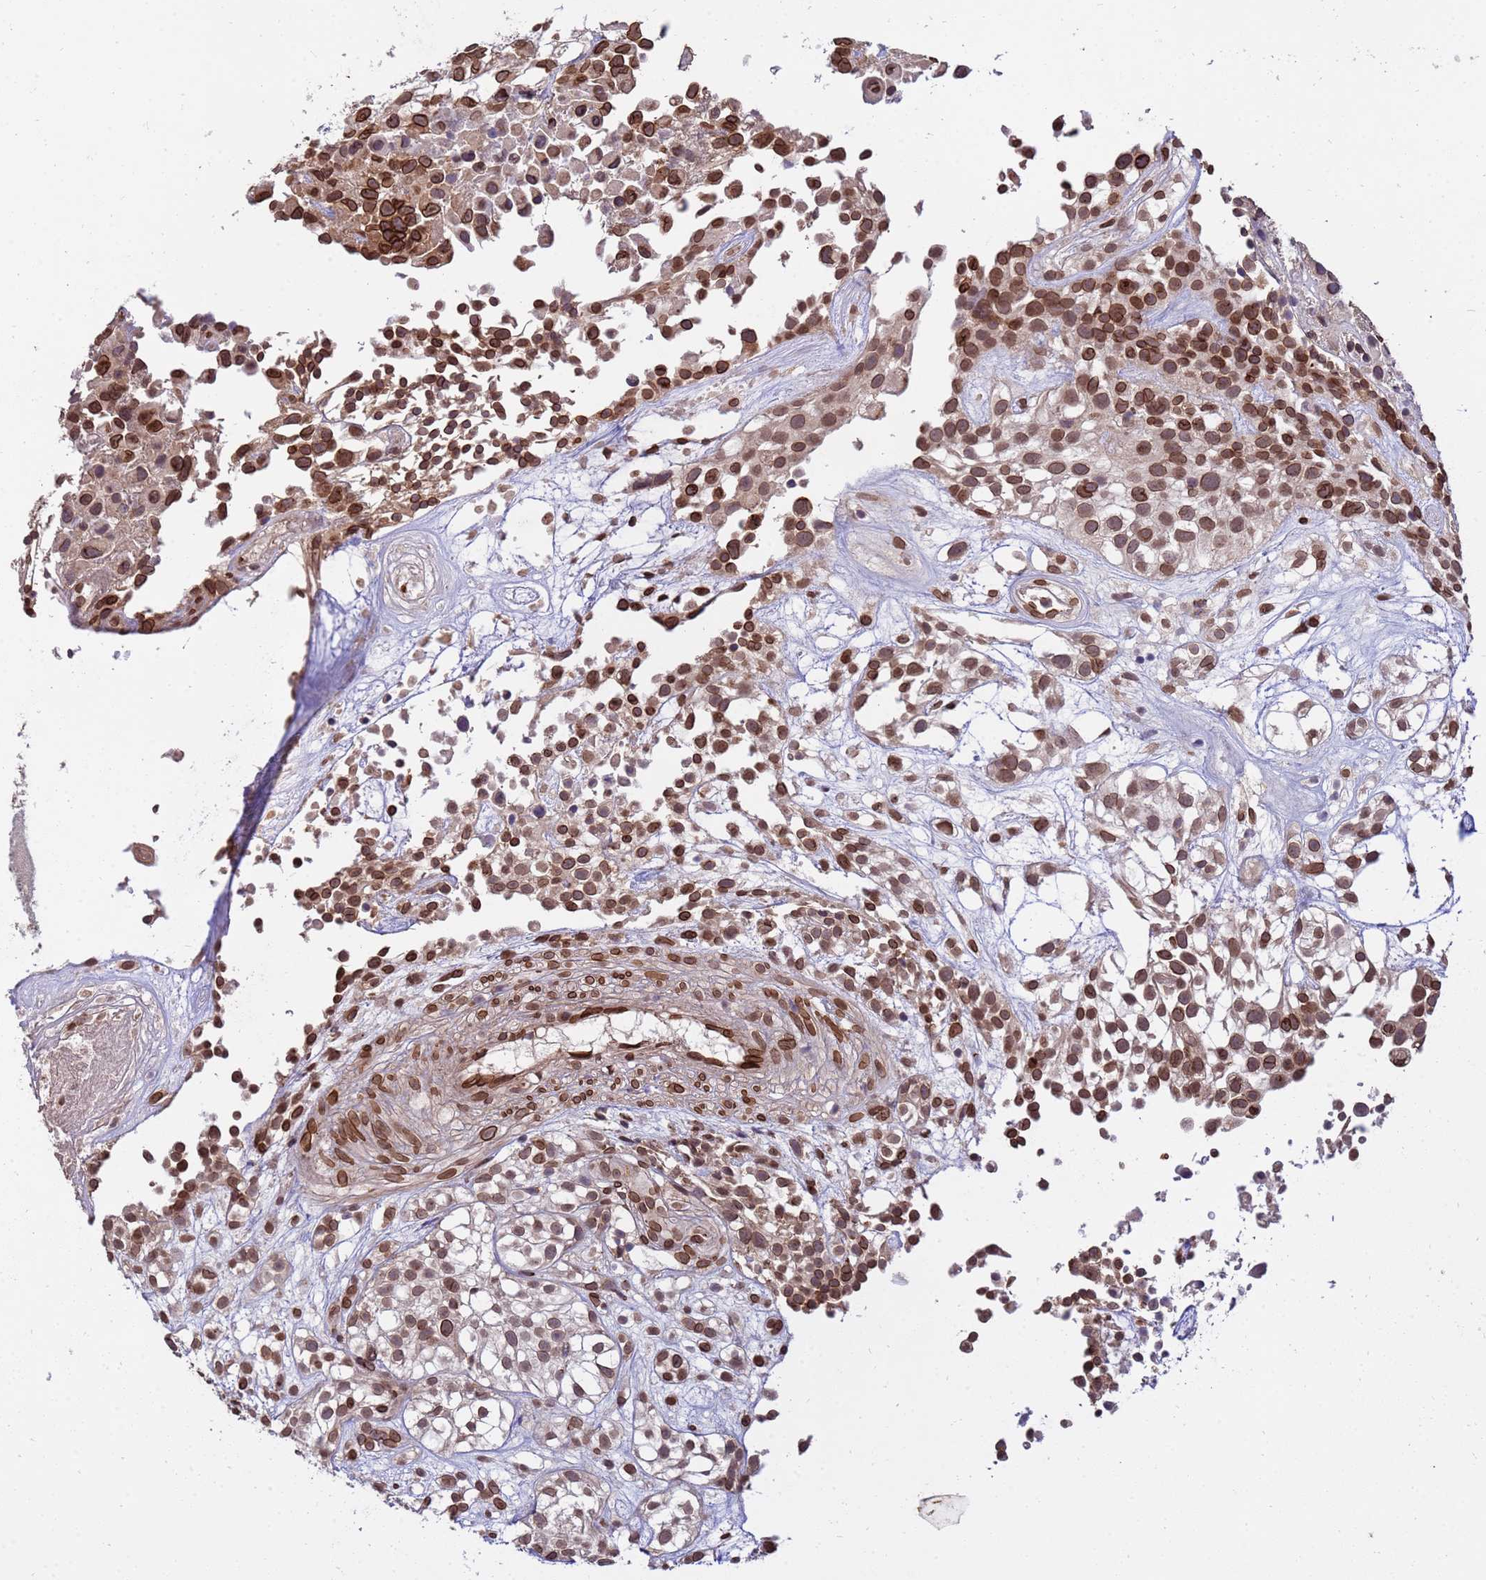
{"staining": {"intensity": "strong", "quantity": "25%-75%", "location": "cytoplasmic/membranous,nuclear"}, "tissue": "urothelial cancer", "cell_type": "Tumor cells", "image_type": "cancer", "snomed": [{"axis": "morphology", "description": "Urothelial carcinoma, High grade"}, {"axis": "topography", "description": "Urinary bladder"}], "caption": "This is an image of immunohistochemistry (IHC) staining of urothelial carcinoma (high-grade), which shows strong positivity in the cytoplasmic/membranous and nuclear of tumor cells.", "gene": "GPR135", "patient": {"sex": "male", "age": 56}}